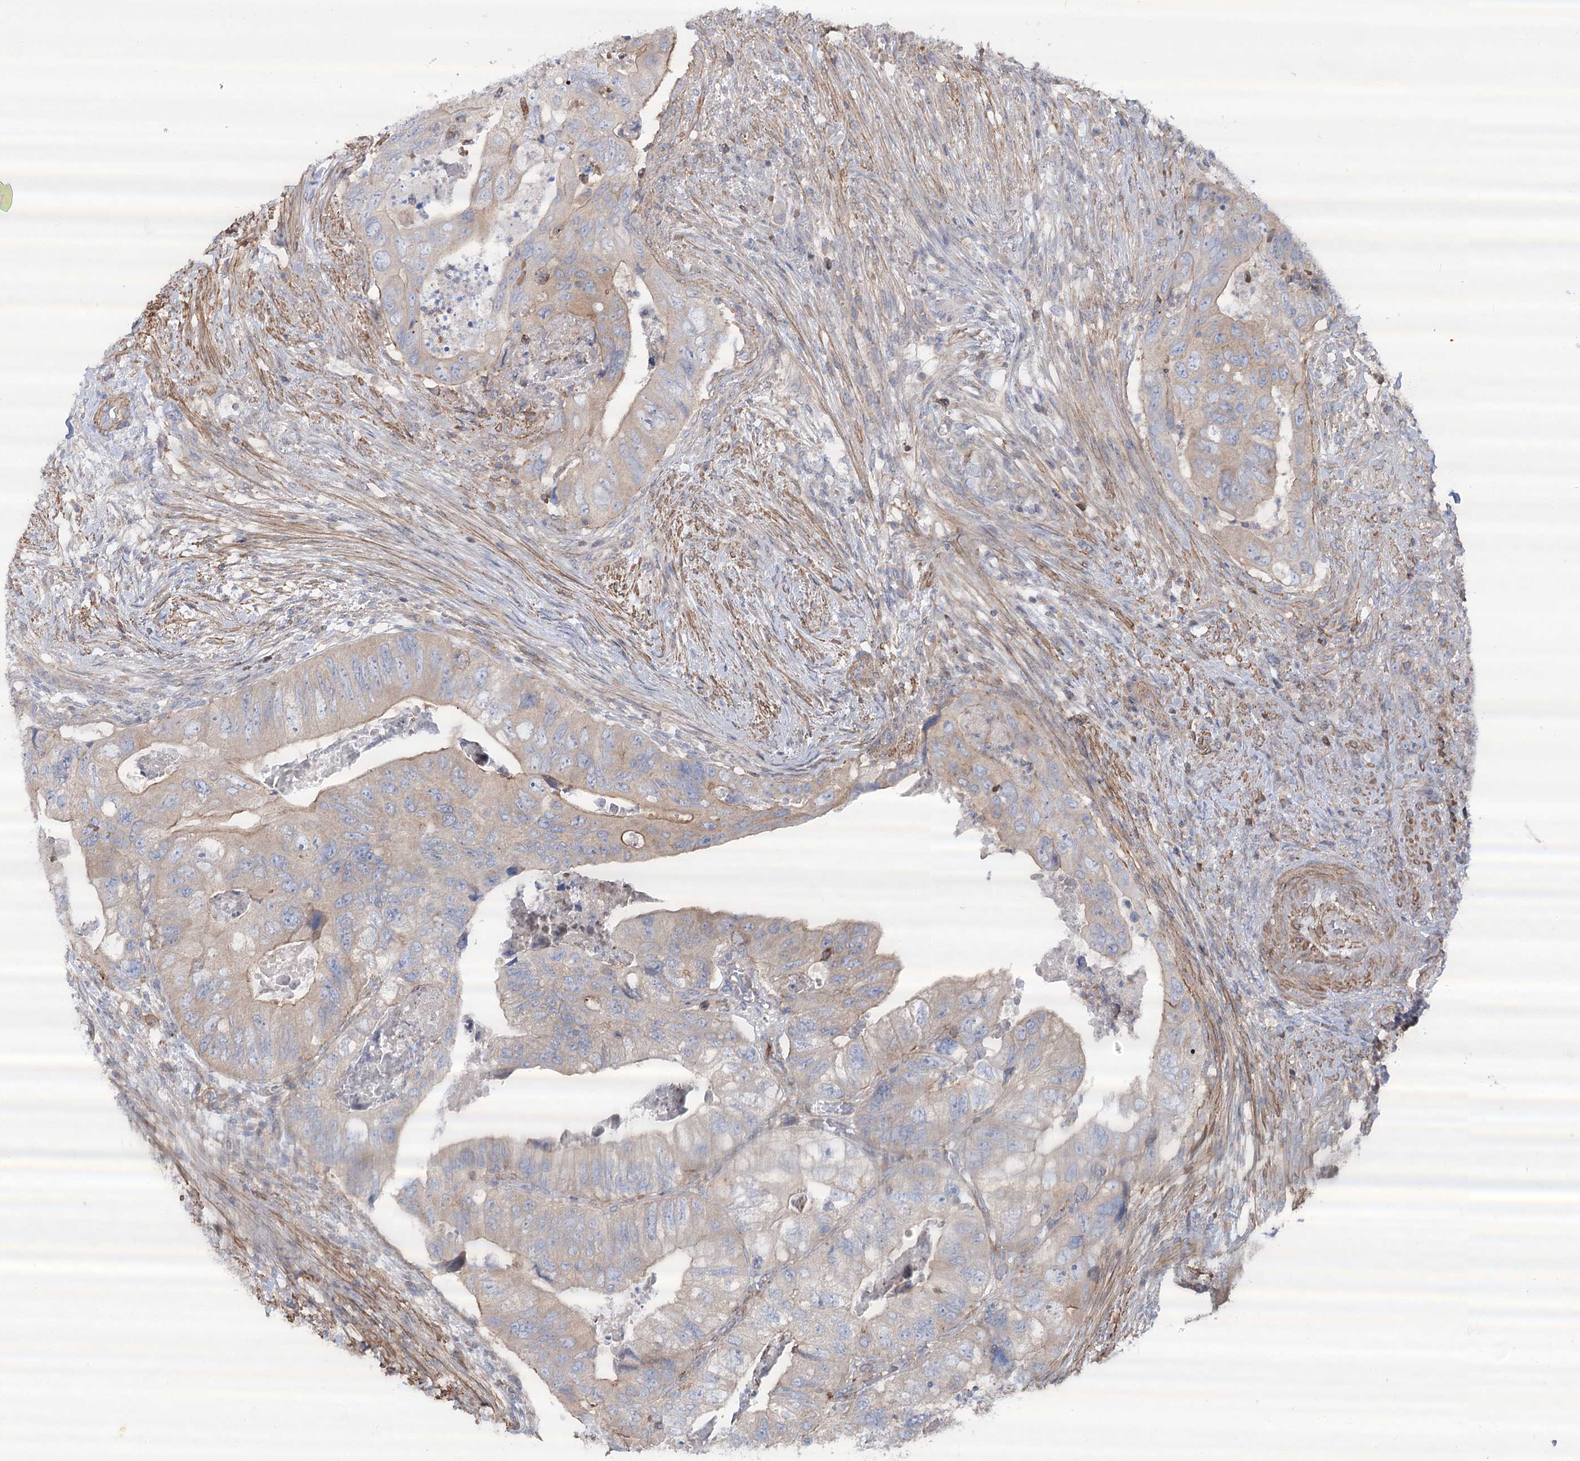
{"staining": {"intensity": "weak", "quantity": ">75%", "location": "cytoplasmic/membranous"}, "tissue": "colorectal cancer", "cell_type": "Tumor cells", "image_type": "cancer", "snomed": [{"axis": "morphology", "description": "Adenocarcinoma, NOS"}, {"axis": "topography", "description": "Rectum"}], "caption": "IHC (DAB) staining of colorectal adenocarcinoma demonstrates weak cytoplasmic/membranous protein staining in approximately >75% of tumor cells.", "gene": "LARP1B", "patient": {"sex": "male", "age": 63}}